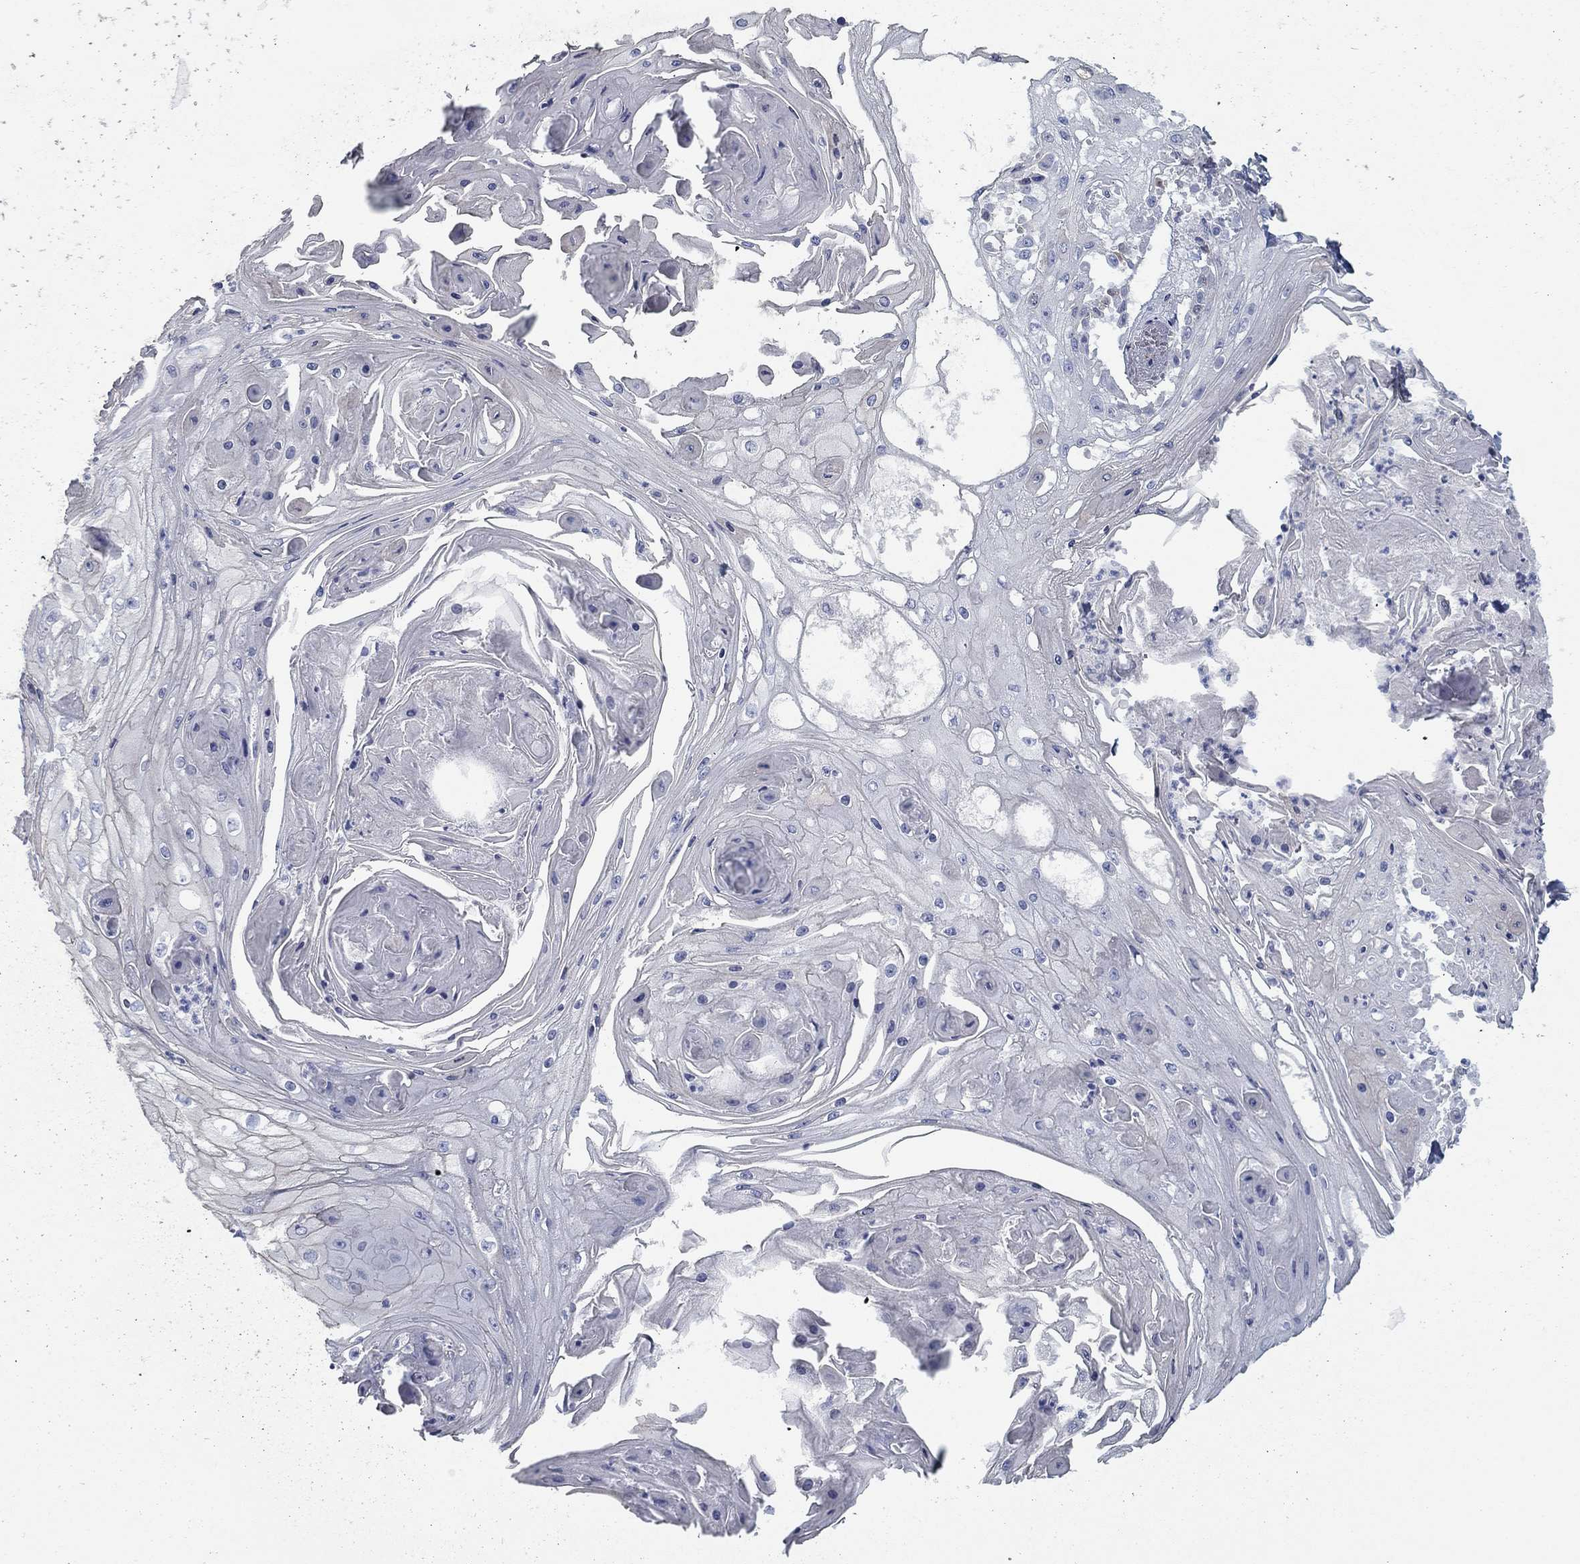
{"staining": {"intensity": "negative", "quantity": "none", "location": "none"}, "tissue": "skin cancer", "cell_type": "Tumor cells", "image_type": "cancer", "snomed": [{"axis": "morphology", "description": "Squamous cell carcinoma, NOS"}, {"axis": "topography", "description": "Skin"}], "caption": "IHC histopathology image of skin cancer stained for a protein (brown), which reveals no positivity in tumor cells.", "gene": "APOC3", "patient": {"sex": "male", "age": 70}}